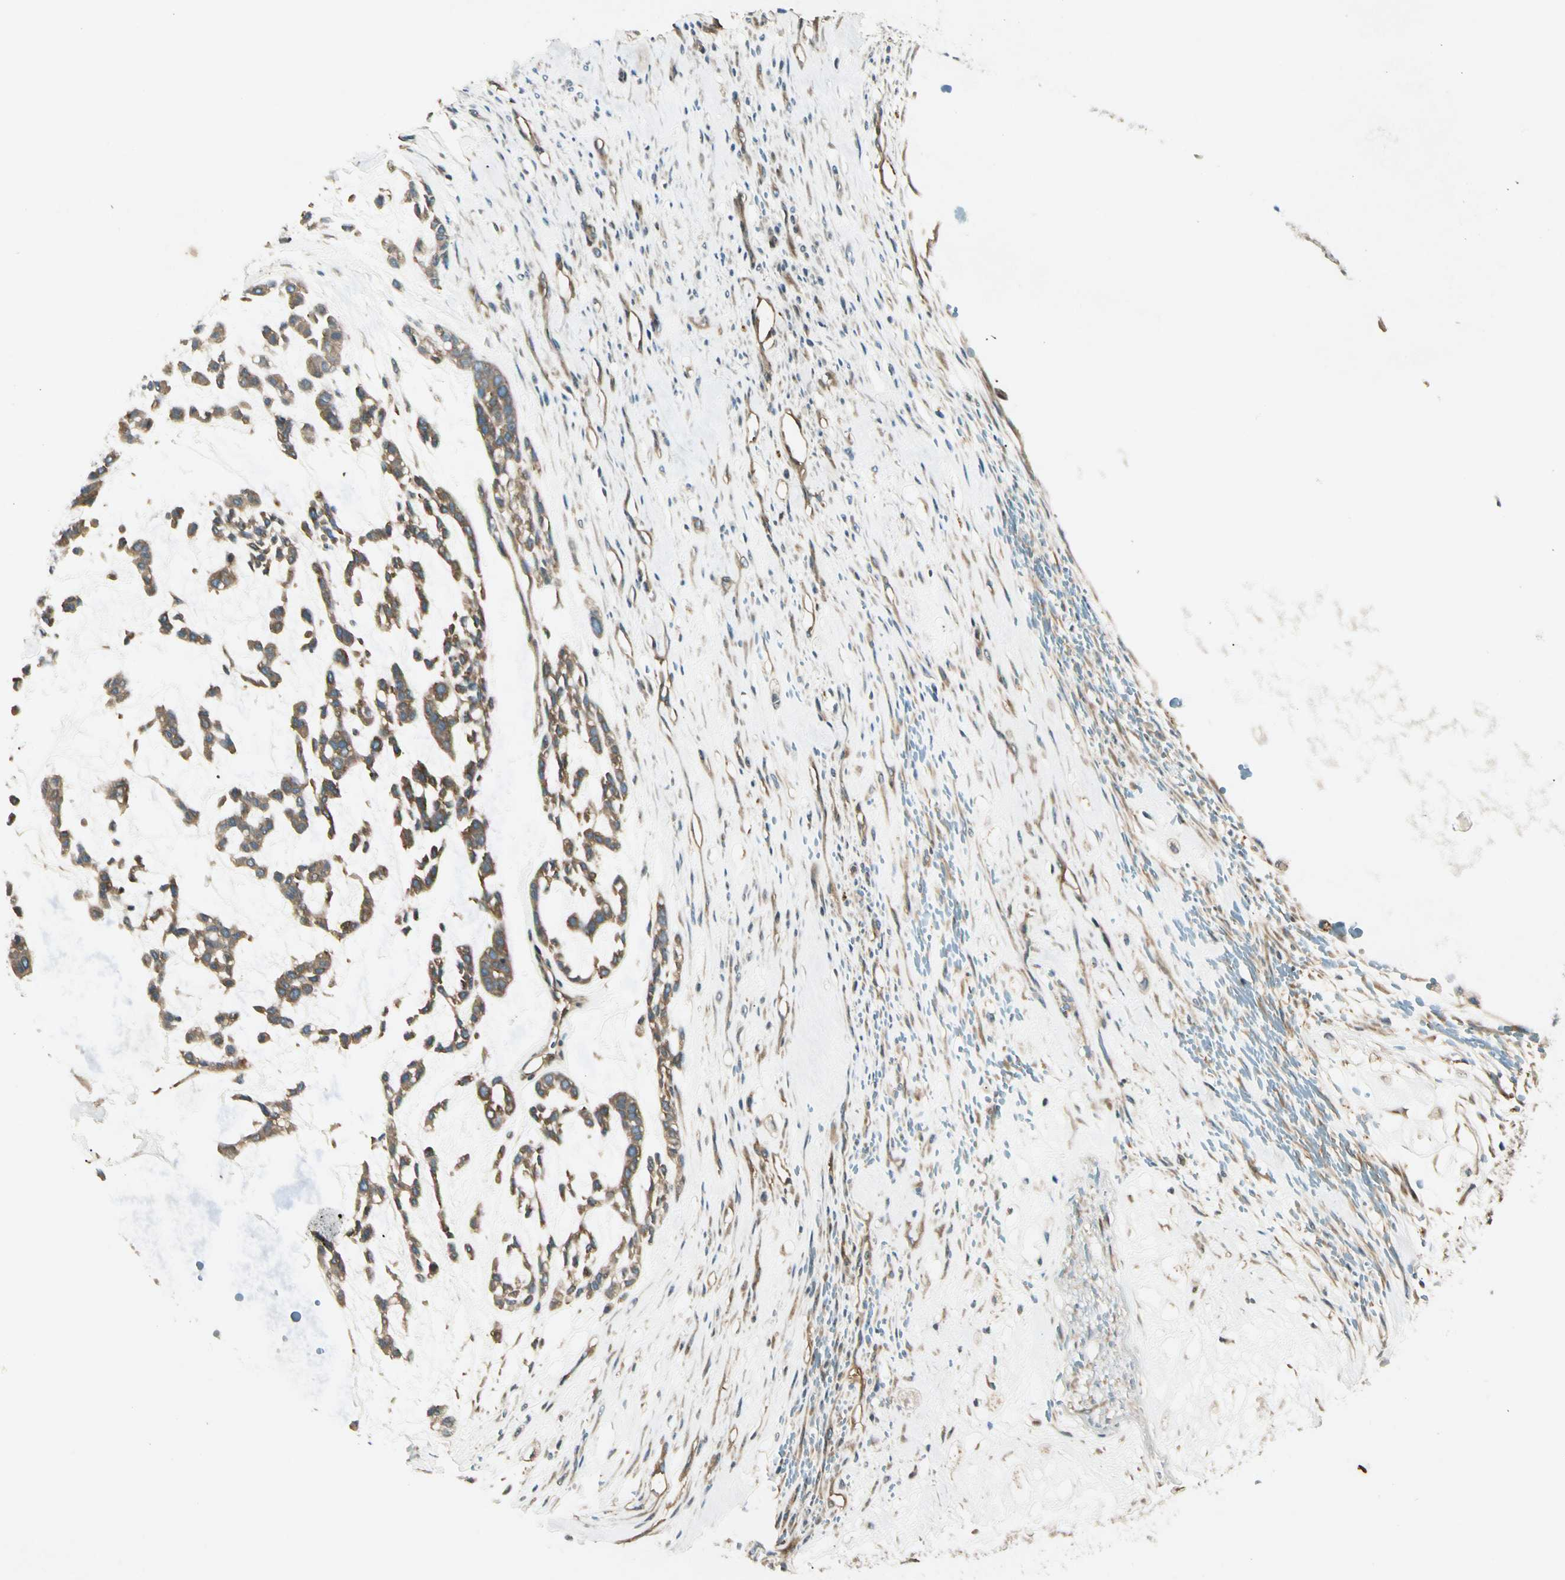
{"staining": {"intensity": "moderate", "quantity": ">75%", "location": "cytoplasmic/membranous"}, "tissue": "head and neck cancer", "cell_type": "Tumor cells", "image_type": "cancer", "snomed": [{"axis": "morphology", "description": "Adenocarcinoma, NOS"}, {"axis": "morphology", "description": "Adenoma, NOS"}, {"axis": "topography", "description": "Head-Neck"}], "caption": "Moderate cytoplasmic/membranous expression is appreciated in approximately >75% of tumor cells in head and neck cancer (adenoma).", "gene": "ROCK2", "patient": {"sex": "female", "age": 55}}